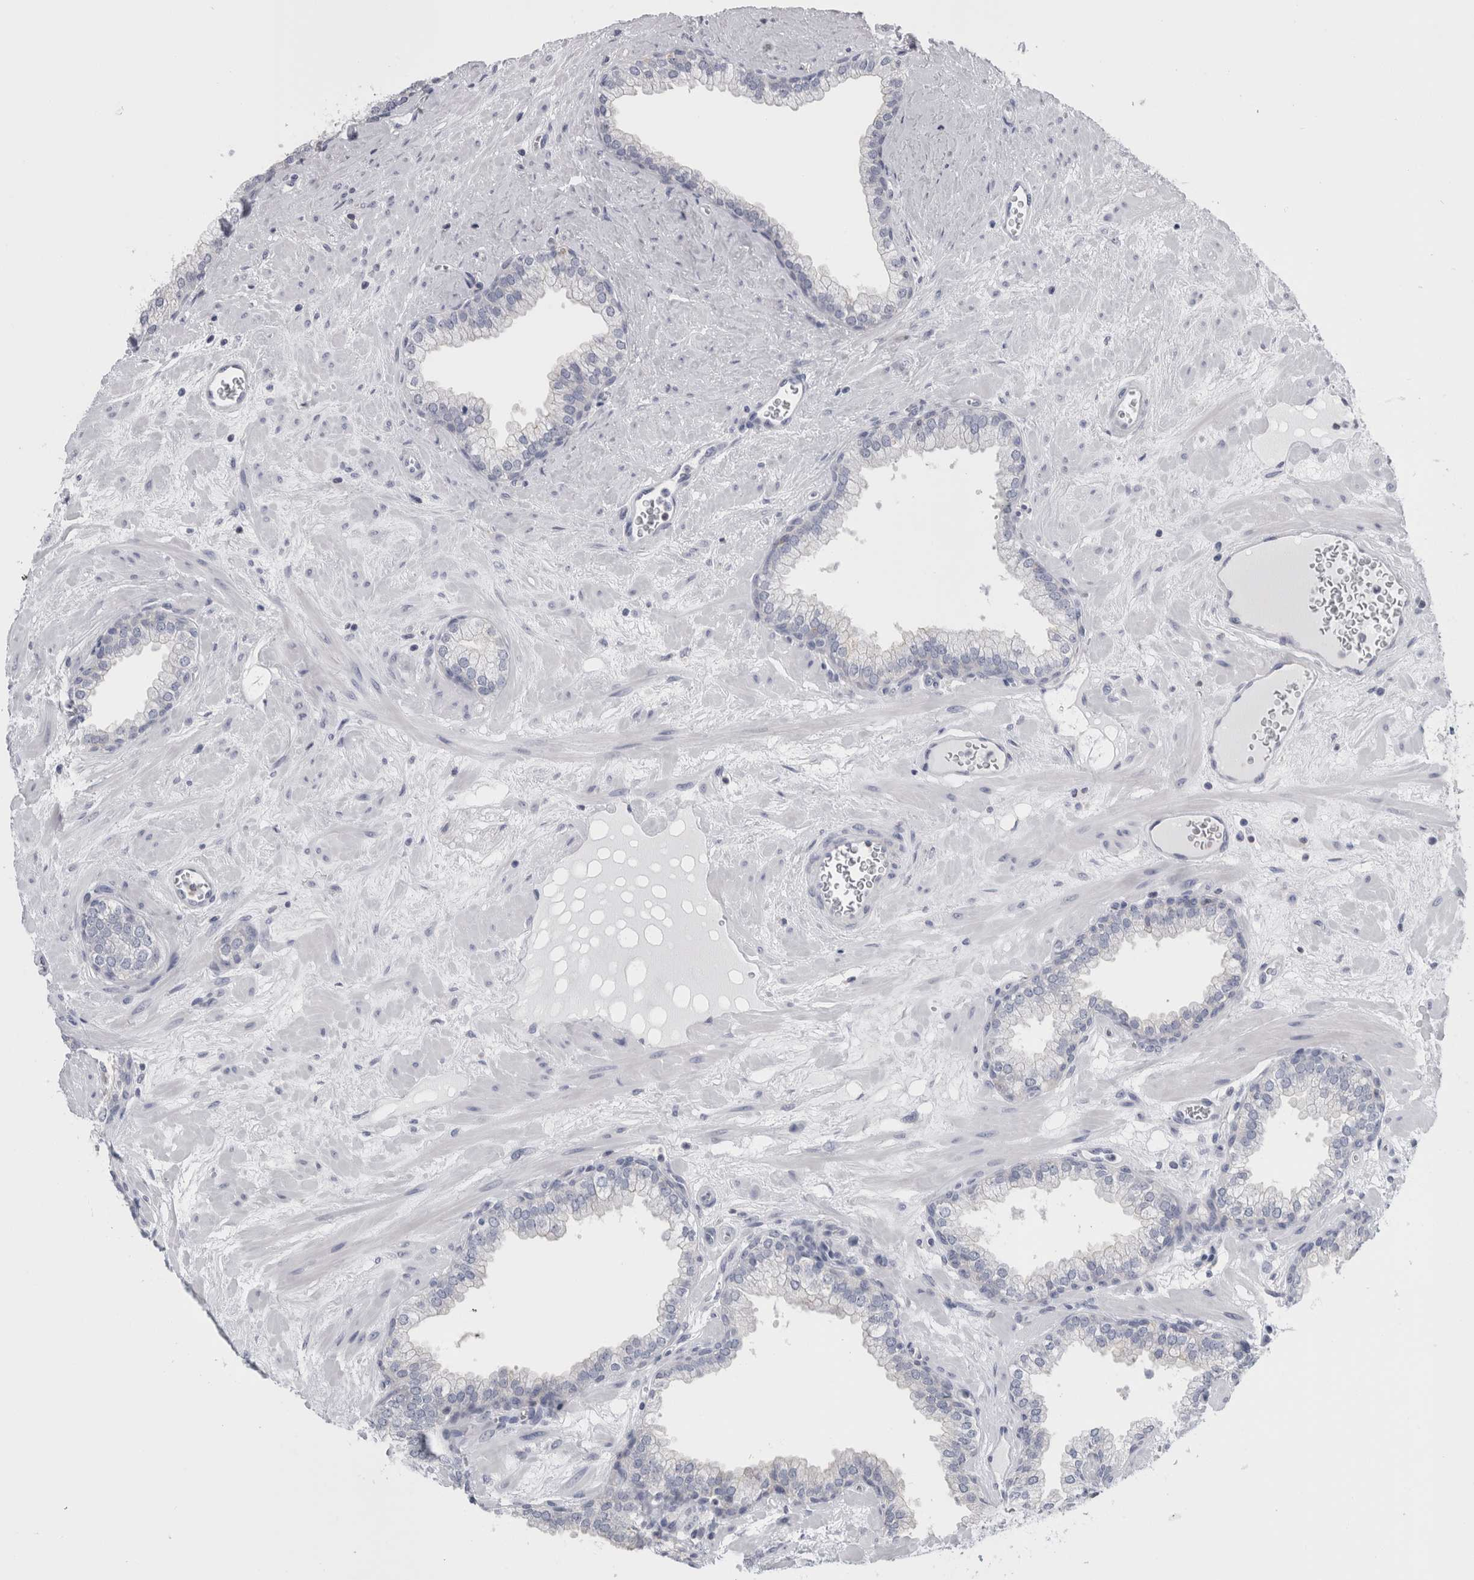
{"staining": {"intensity": "negative", "quantity": "none", "location": "none"}, "tissue": "prostate", "cell_type": "Glandular cells", "image_type": "normal", "snomed": [{"axis": "morphology", "description": "Normal tissue, NOS"}, {"axis": "morphology", "description": "Urothelial carcinoma, Low grade"}, {"axis": "topography", "description": "Urinary bladder"}, {"axis": "topography", "description": "Prostate"}], "caption": "Immunohistochemistry of benign human prostate exhibits no positivity in glandular cells. Nuclei are stained in blue.", "gene": "ANKFY1", "patient": {"sex": "male", "age": 60}}